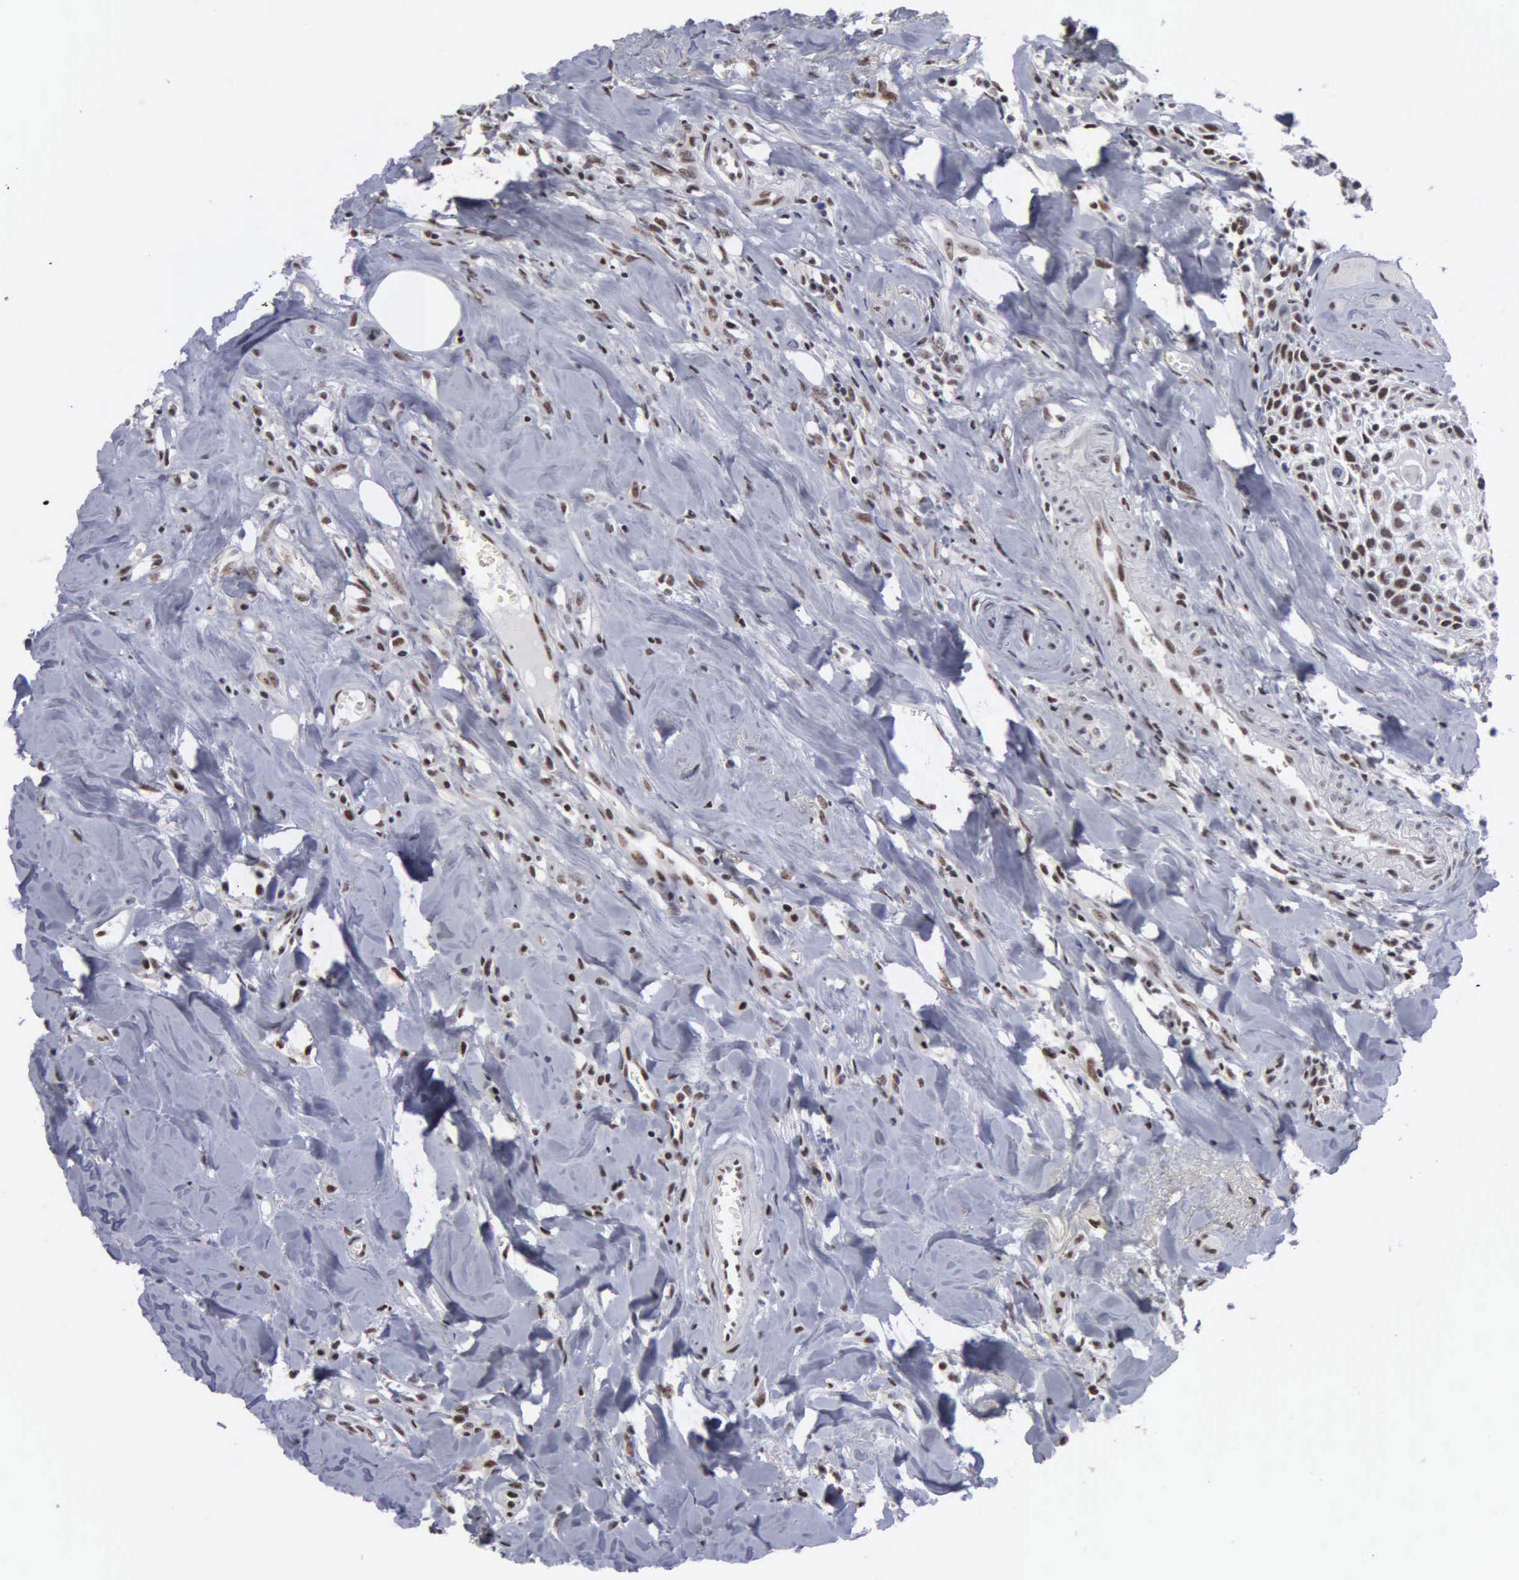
{"staining": {"intensity": "strong", "quantity": ">75%", "location": "nuclear"}, "tissue": "head and neck cancer", "cell_type": "Tumor cells", "image_type": "cancer", "snomed": [{"axis": "morphology", "description": "Squamous cell carcinoma, NOS"}, {"axis": "topography", "description": "Oral tissue"}, {"axis": "topography", "description": "Head-Neck"}], "caption": "Squamous cell carcinoma (head and neck) stained with a brown dye exhibits strong nuclear positive expression in about >75% of tumor cells.", "gene": "KIAA0586", "patient": {"sex": "female", "age": 82}}